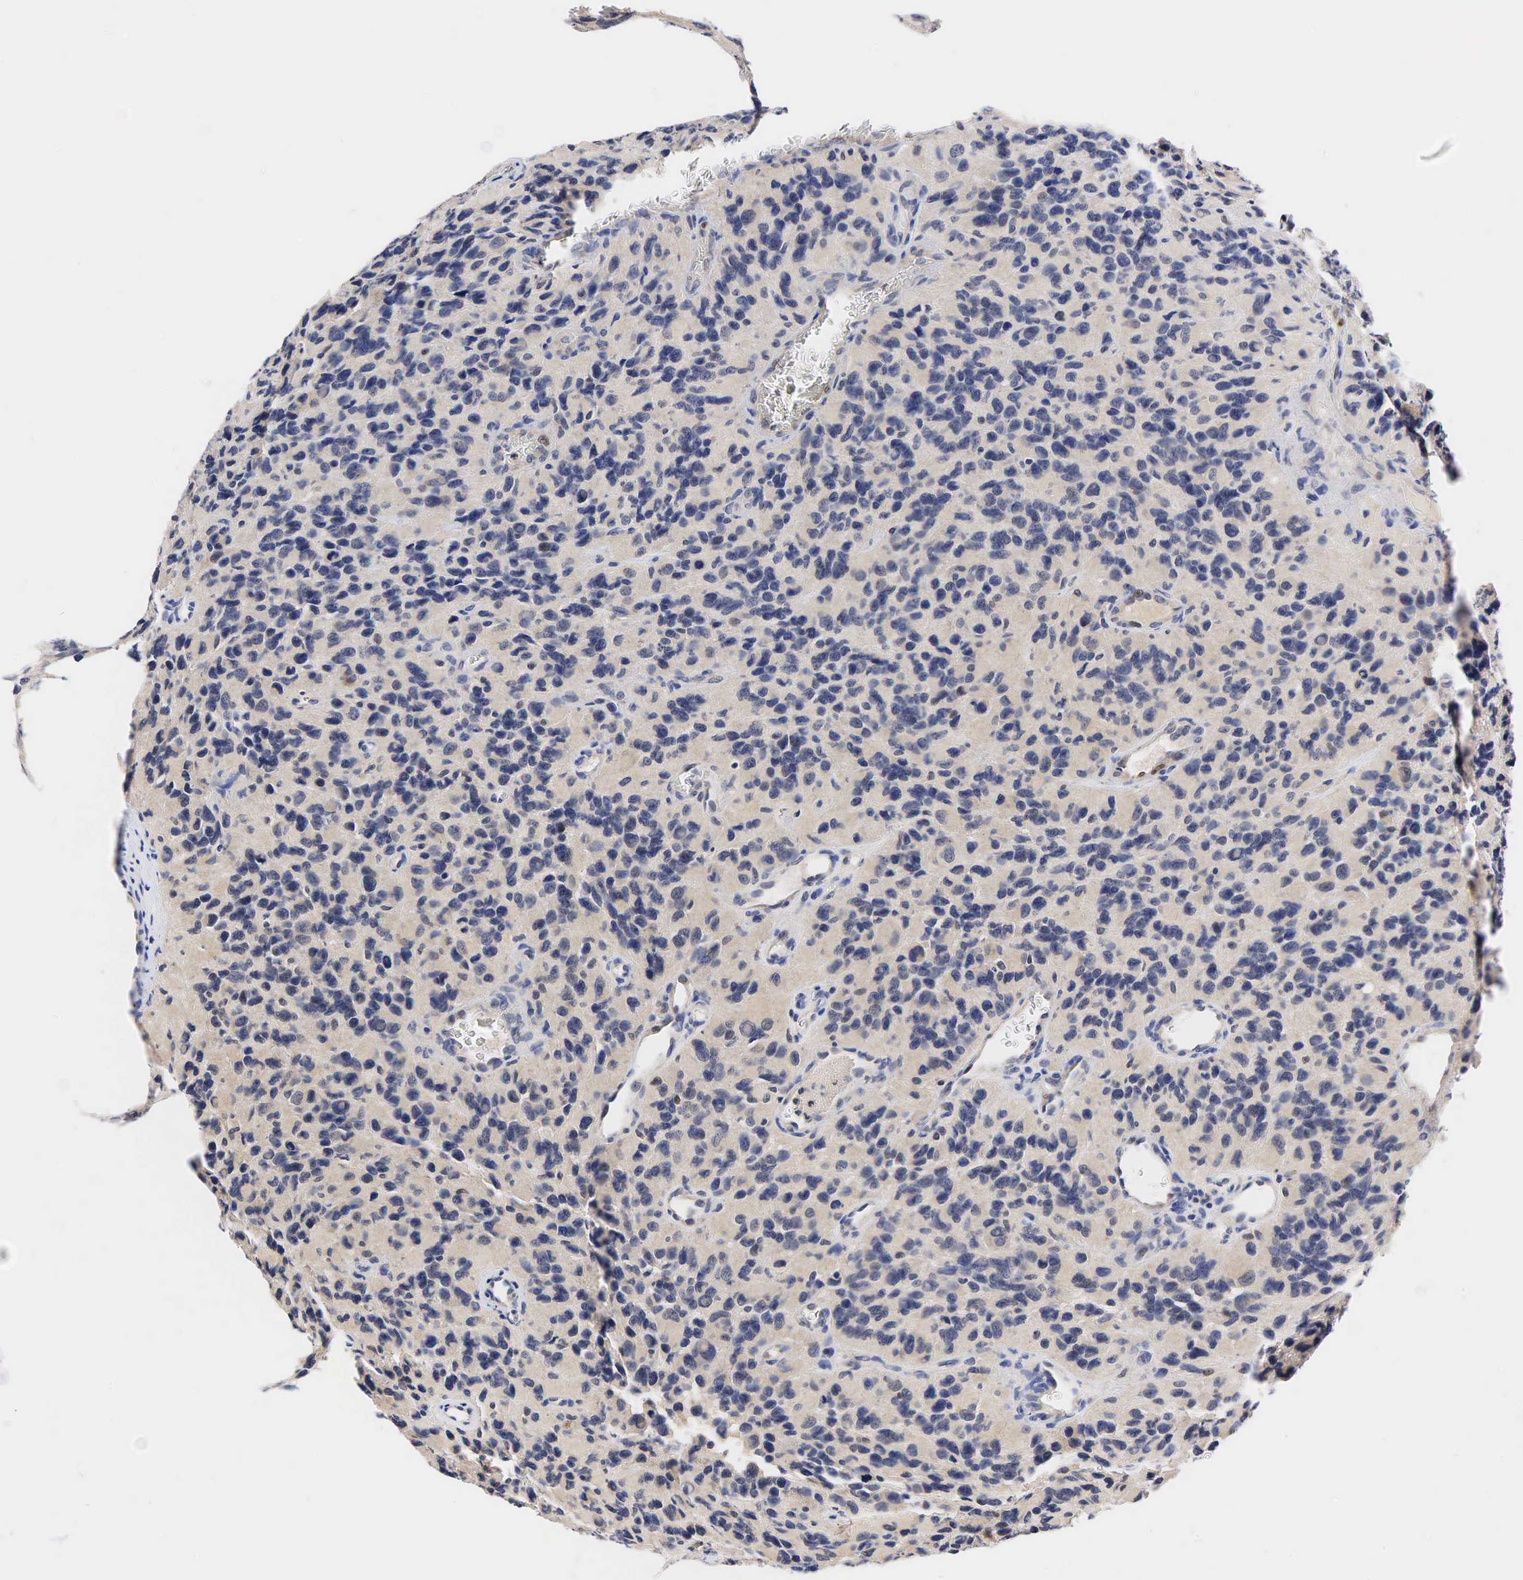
{"staining": {"intensity": "negative", "quantity": "none", "location": "none"}, "tissue": "glioma", "cell_type": "Tumor cells", "image_type": "cancer", "snomed": [{"axis": "morphology", "description": "Glioma, malignant, High grade"}, {"axis": "topography", "description": "Brain"}], "caption": "DAB (3,3'-diaminobenzidine) immunohistochemical staining of human high-grade glioma (malignant) exhibits no significant staining in tumor cells. (DAB (3,3'-diaminobenzidine) immunohistochemistry (IHC) with hematoxylin counter stain).", "gene": "CCND1", "patient": {"sex": "male", "age": 77}}